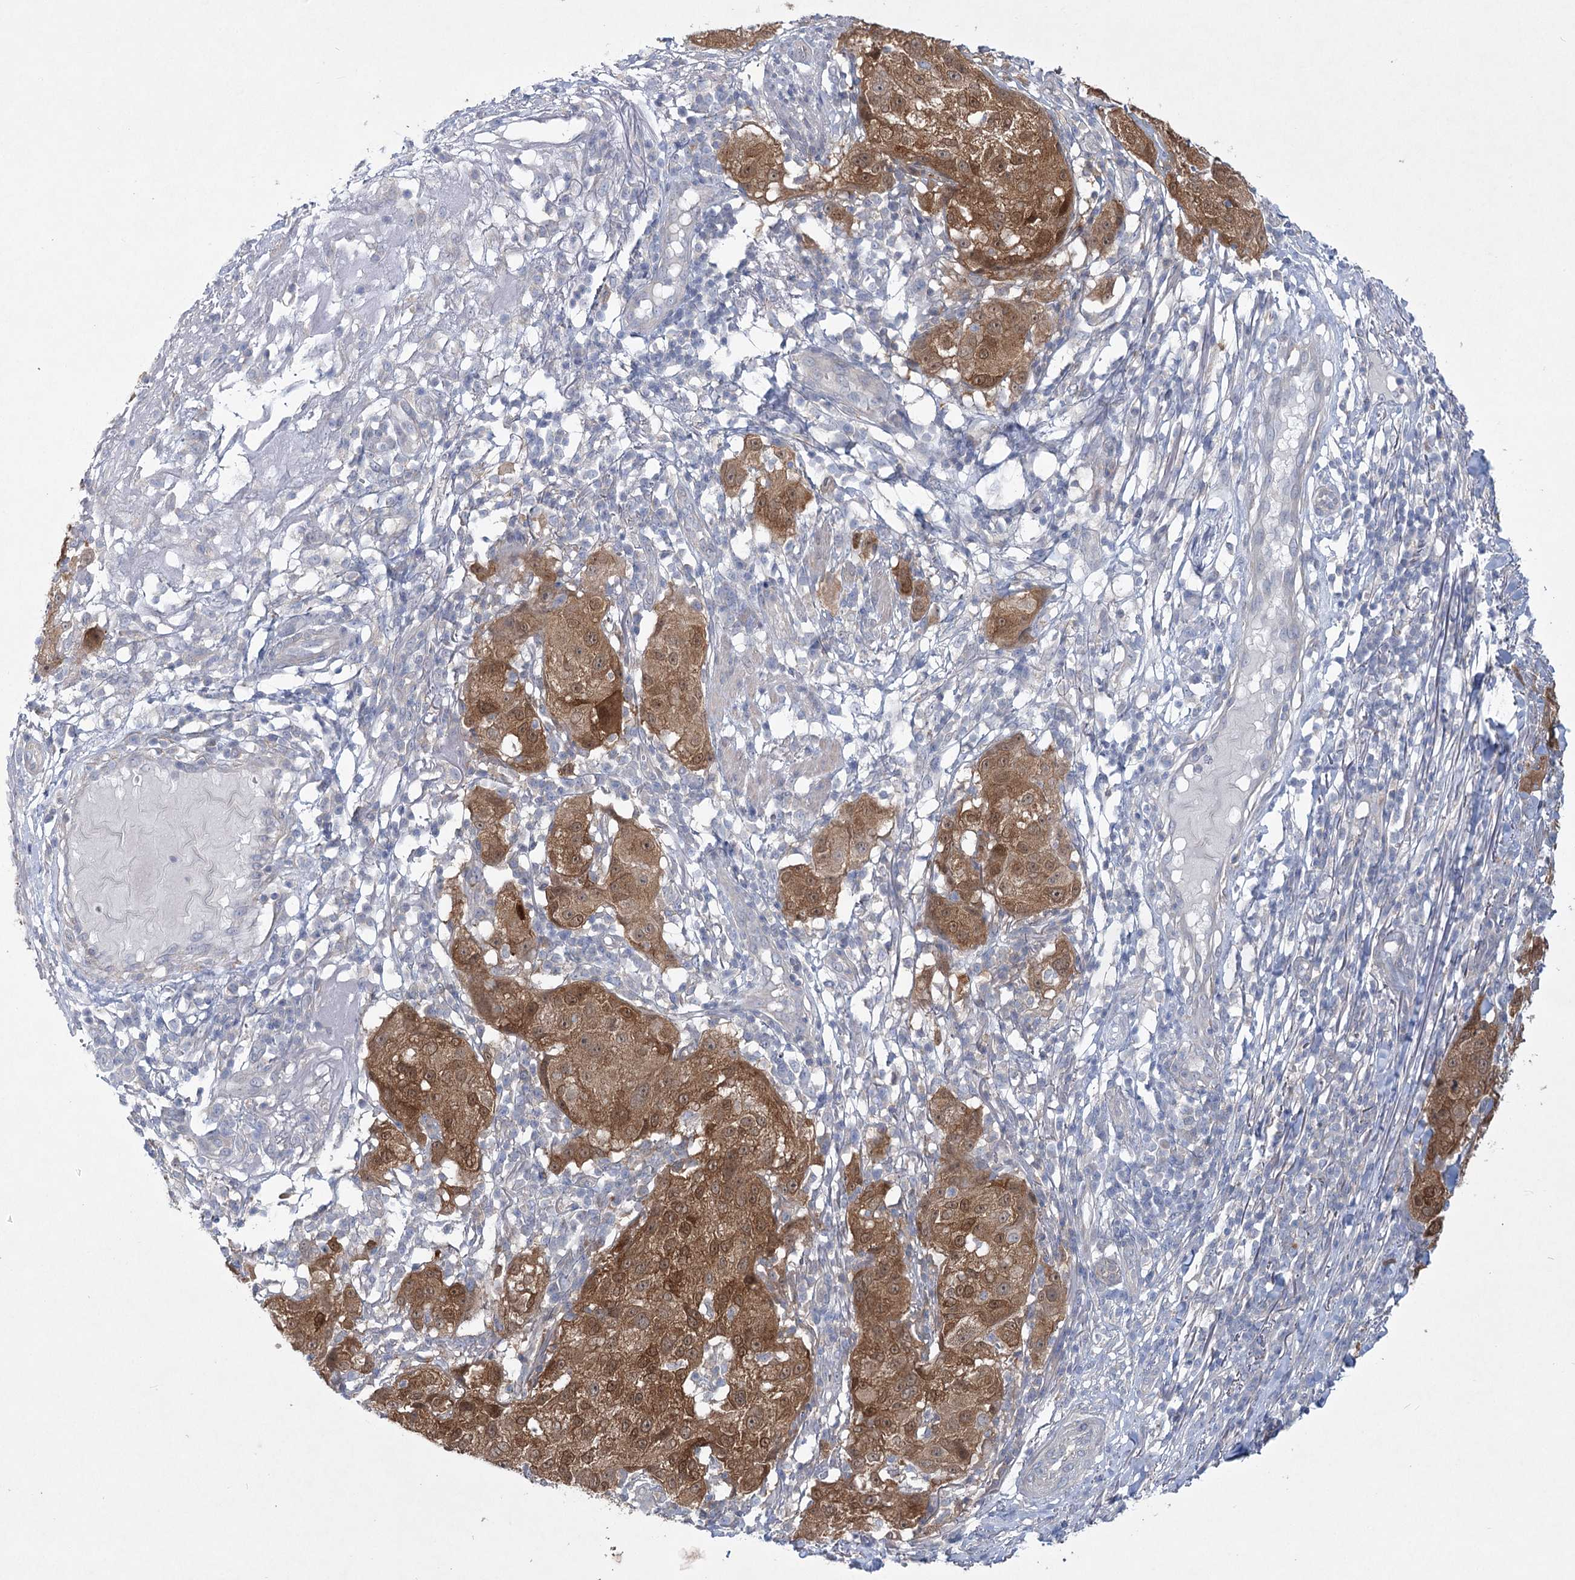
{"staining": {"intensity": "moderate", "quantity": ">75%", "location": "cytoplasmic/membranous"}, "tissue": "melanoma", "cell_type": "Tumor cells", "image_type": "cancer", "snomed": [{"axis": "morphology", "description": "Necrosis, NOS"}, {"axis": "morphology", "description": "Malignant melanoma, NOS"}, {"axis": "topography", "description": "Skin"}], "caption": "Moderate cytoplasmic/membranous expression is present in about >75% of tumor cells in melanoma.", "gene": "AAMDC", "patient": {"sex": "female", "age": 87}}